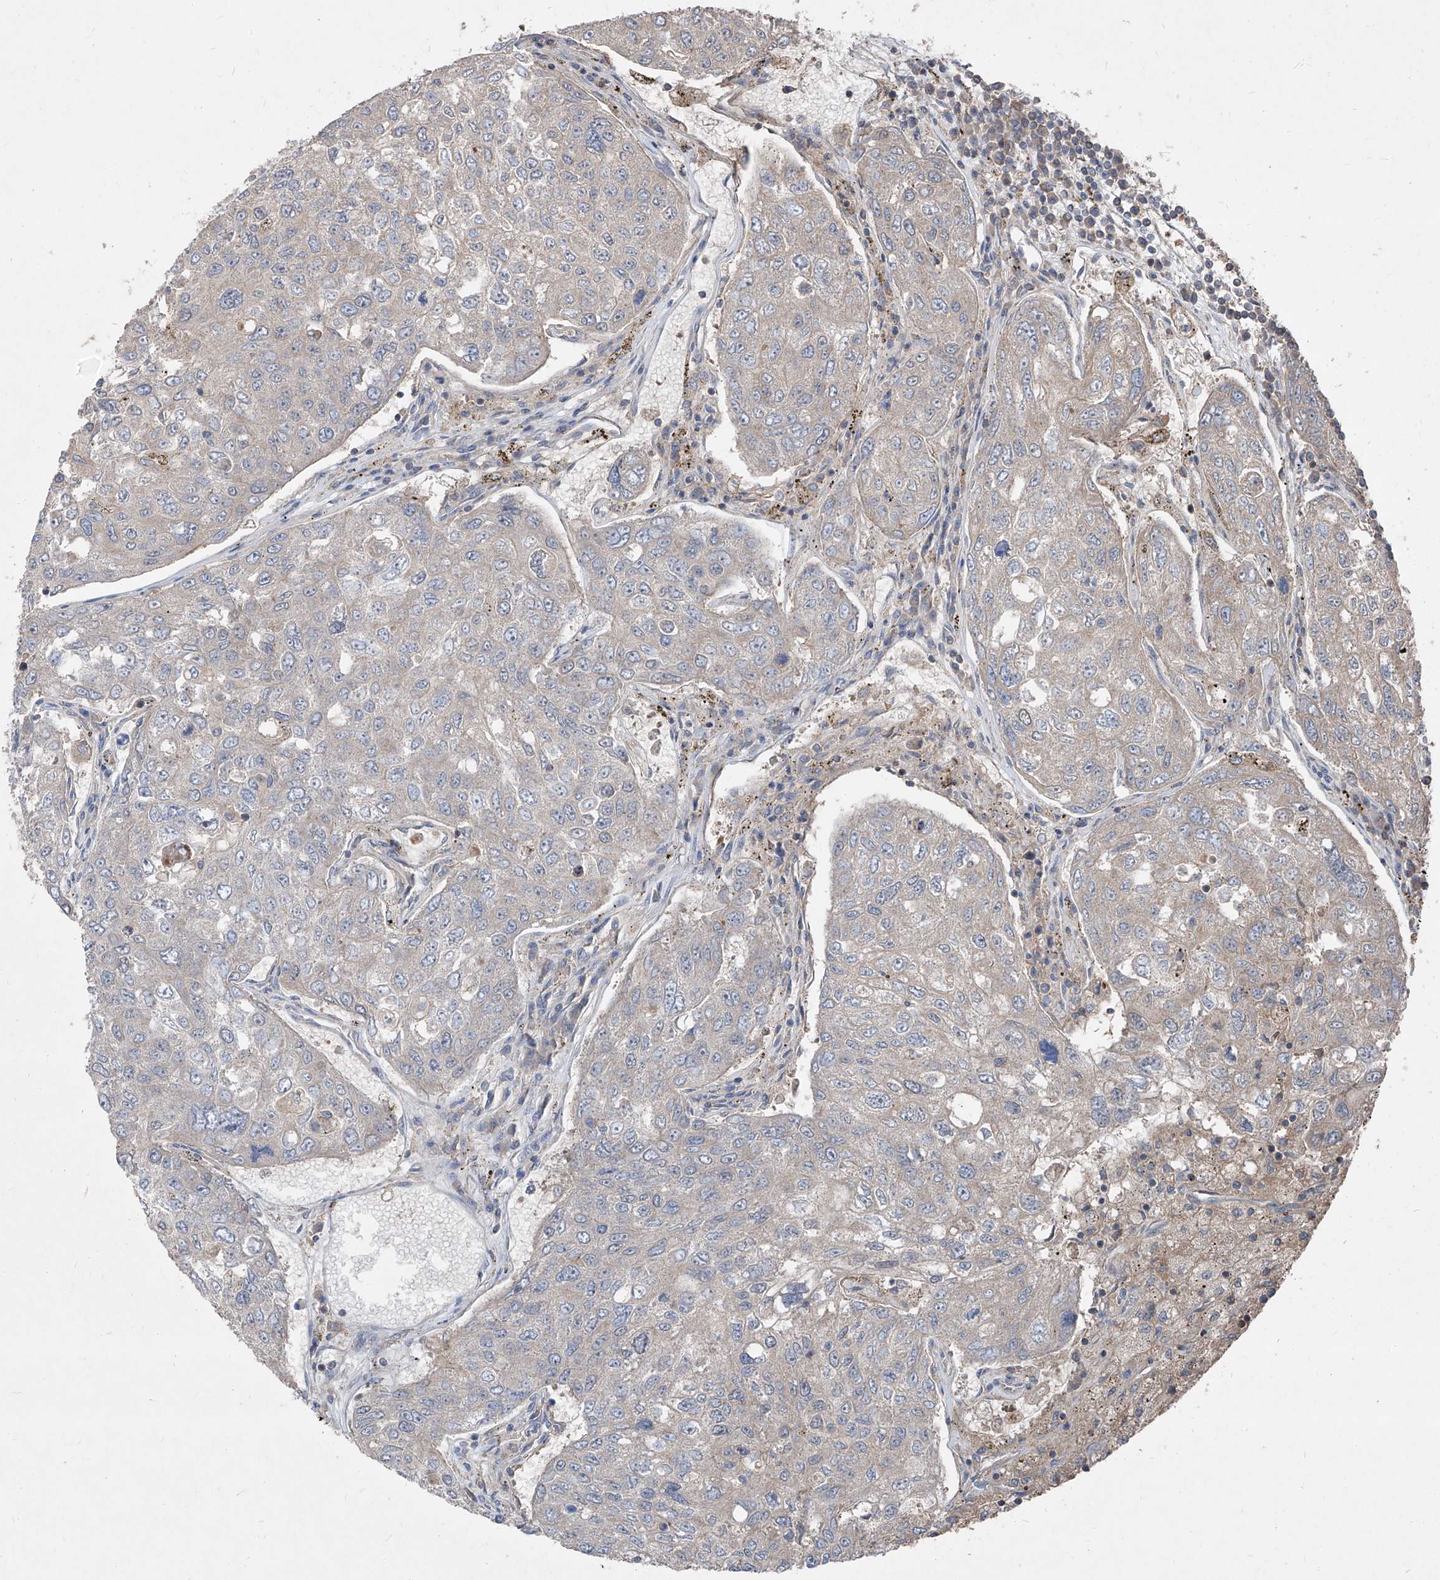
{"staining": {"intensity": "negative", "quantity": "none", "location": "none"}, "tissue": "urothelial cancer", "cell_type": "Tumor cells", "image_type": "cancer", "snomed": [{"axis": "morphology", "description": "Urothelial carcinoma, High grade"}, {"axis": "topography", "description": "Lymph node"}, {"axis": "topography", "description": "Urinary bladder"}], "caption": "Tumor cells show no significant protein expression in urothelial carcinoma (high-grade).", "gene": "UFD1", "patient": {"sex": "male", "age": 51}}